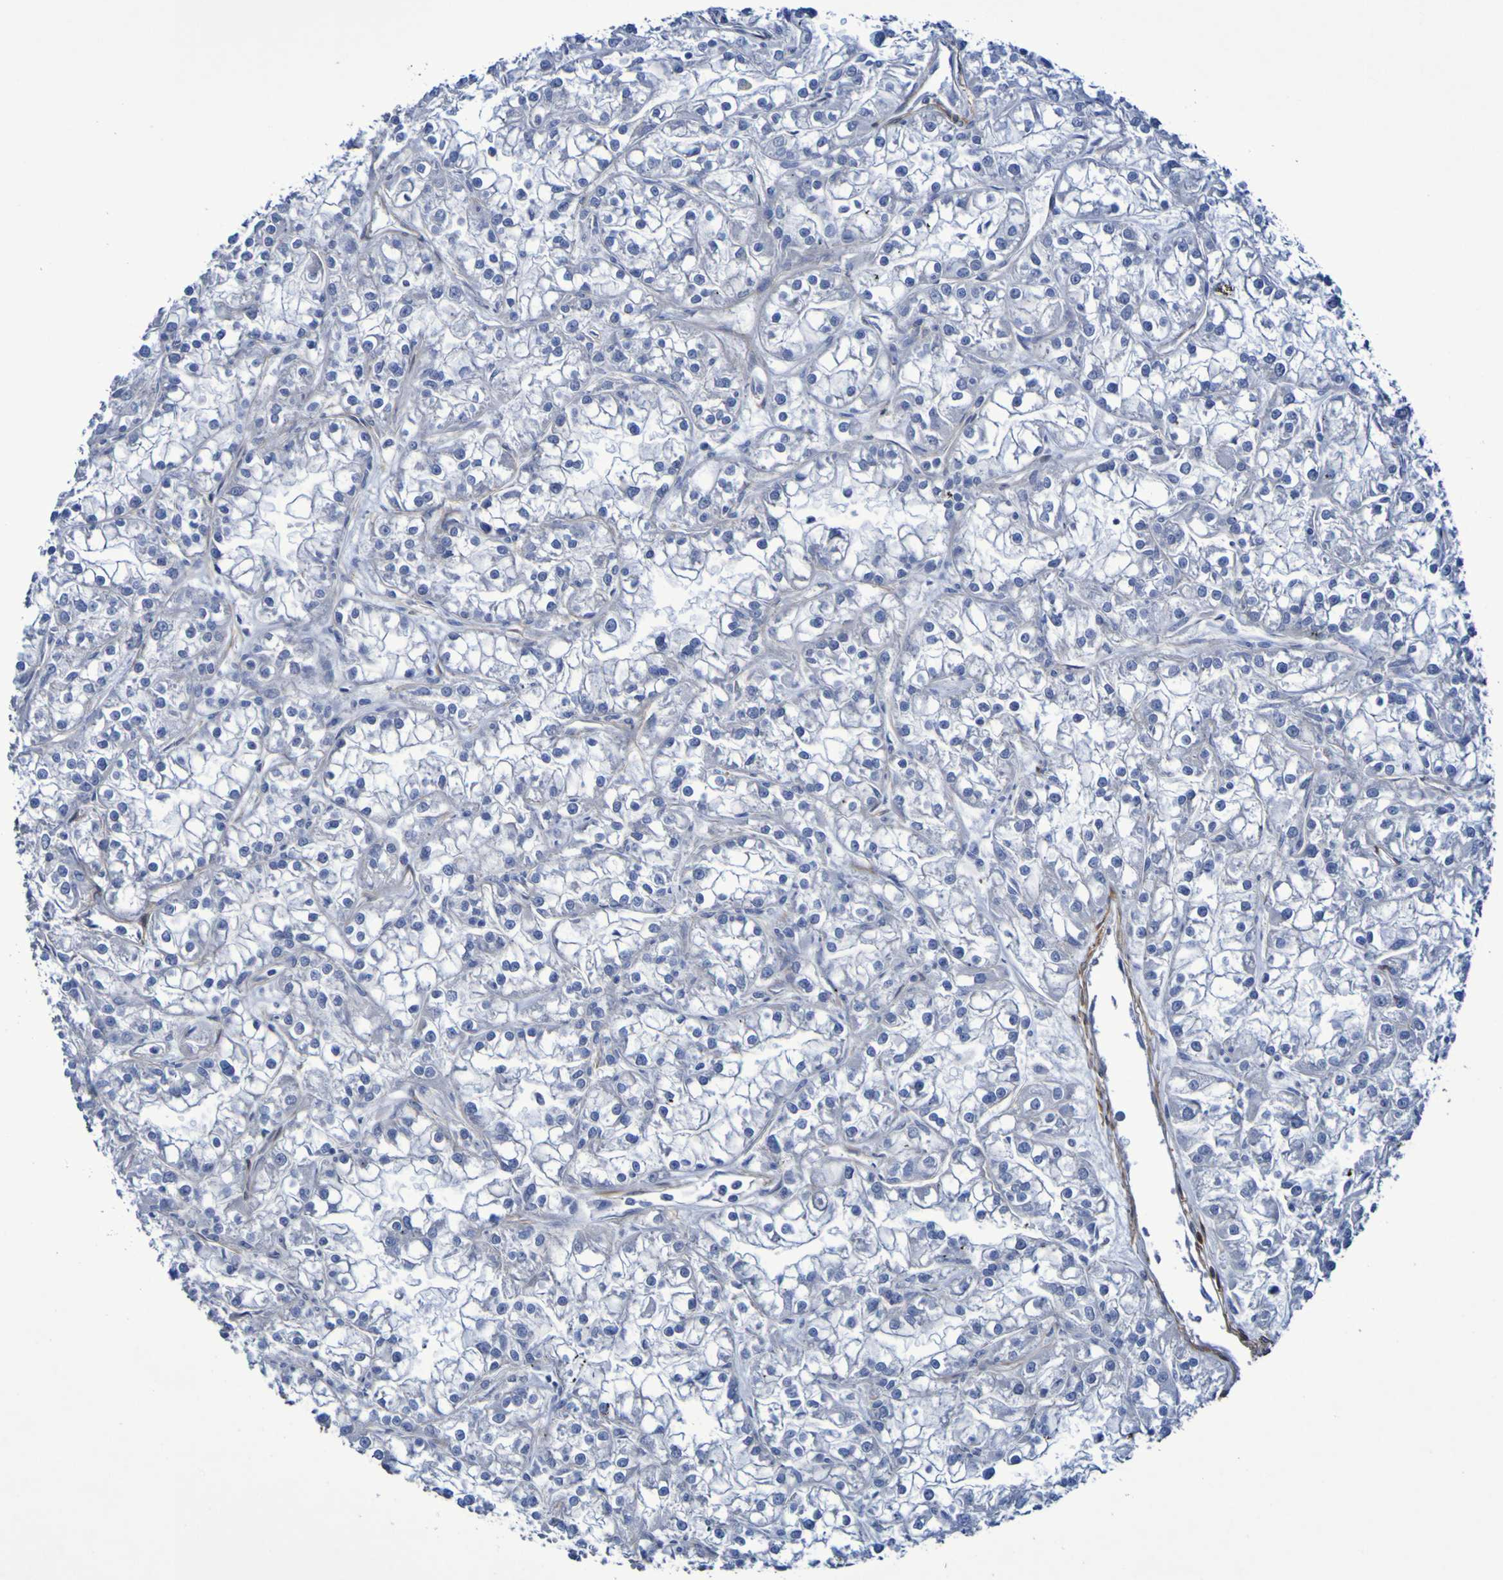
{"staining": {"intensity": "negative", "quantity": "none", "location": "none"}, "tissue": "renal cancer", "cell_type": "Tumor cells", "image_type": "cancer", "snomed": [{"axis": "morphology", "description": "Adenocarcinoma, NOS"}, {"axis": "topography", "description": "Kidney"}], "caption": "Immunohistochemistry micrograph of renal cancer stained for a protein (brown), which shows no expression in tumor cells.", "gene": "LPP", "patient": {"sex": "female", "age": 52}}